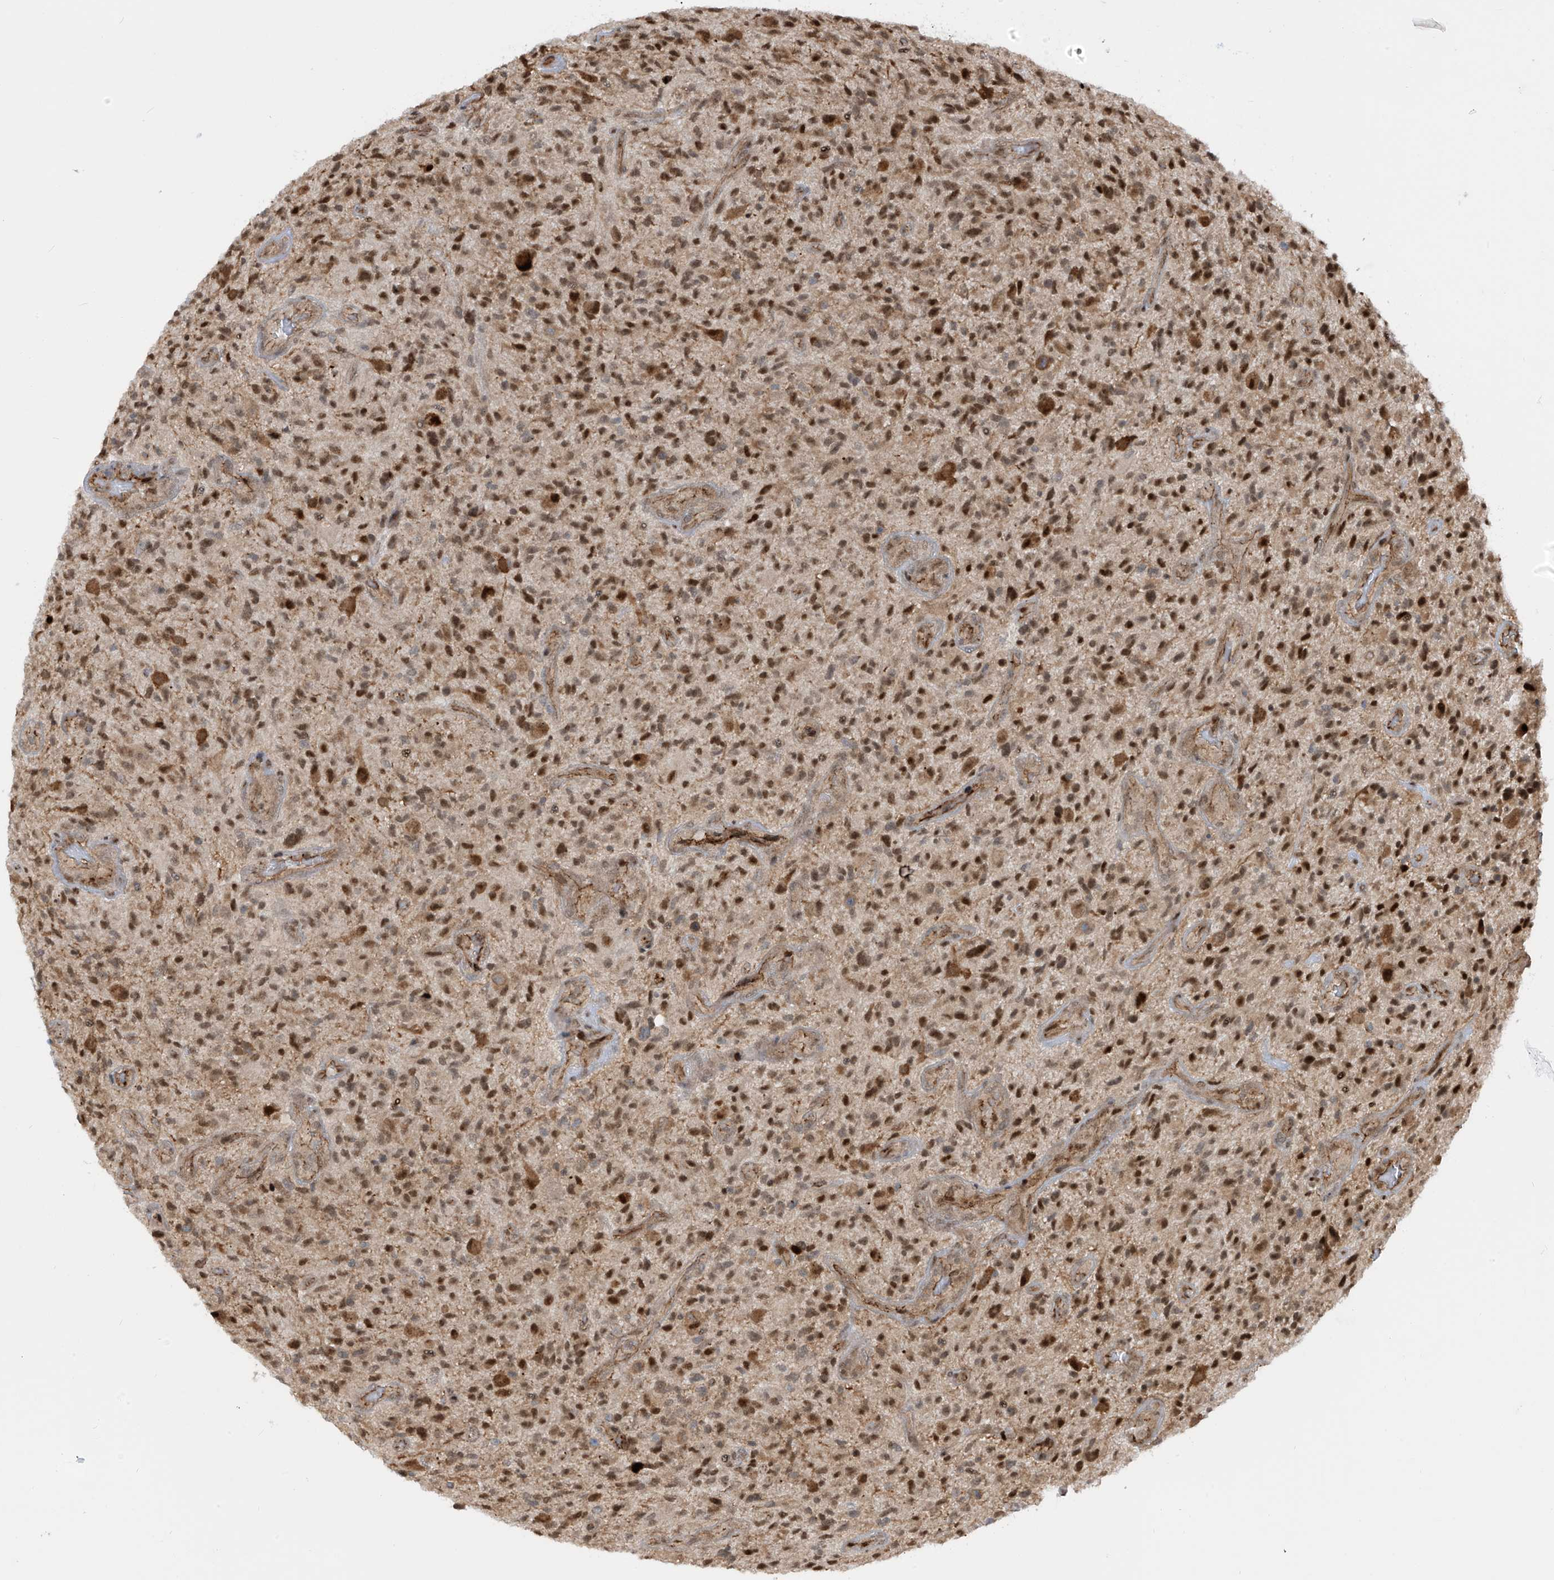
{"staining": {"intensity": "moderate", "quantity": ">75%", "location": "cytoplasmic/membranous,nuclear"}, "tissue": "glioma", "cell_type": "Tumor cells", "image_type": "cancer", "snomed": [{"axis": "morphology", "description": "Glioma, malignant, High grade"}, {"axis": "topography", "description": "Brain"}], "caption": "Tumor cells reveal moderate cytoplasmic/membranous and nuclear staining in about >75% of cells in glioma.", "gene": "LAGE3", "patient": {"sex": "male", "age": 47}}